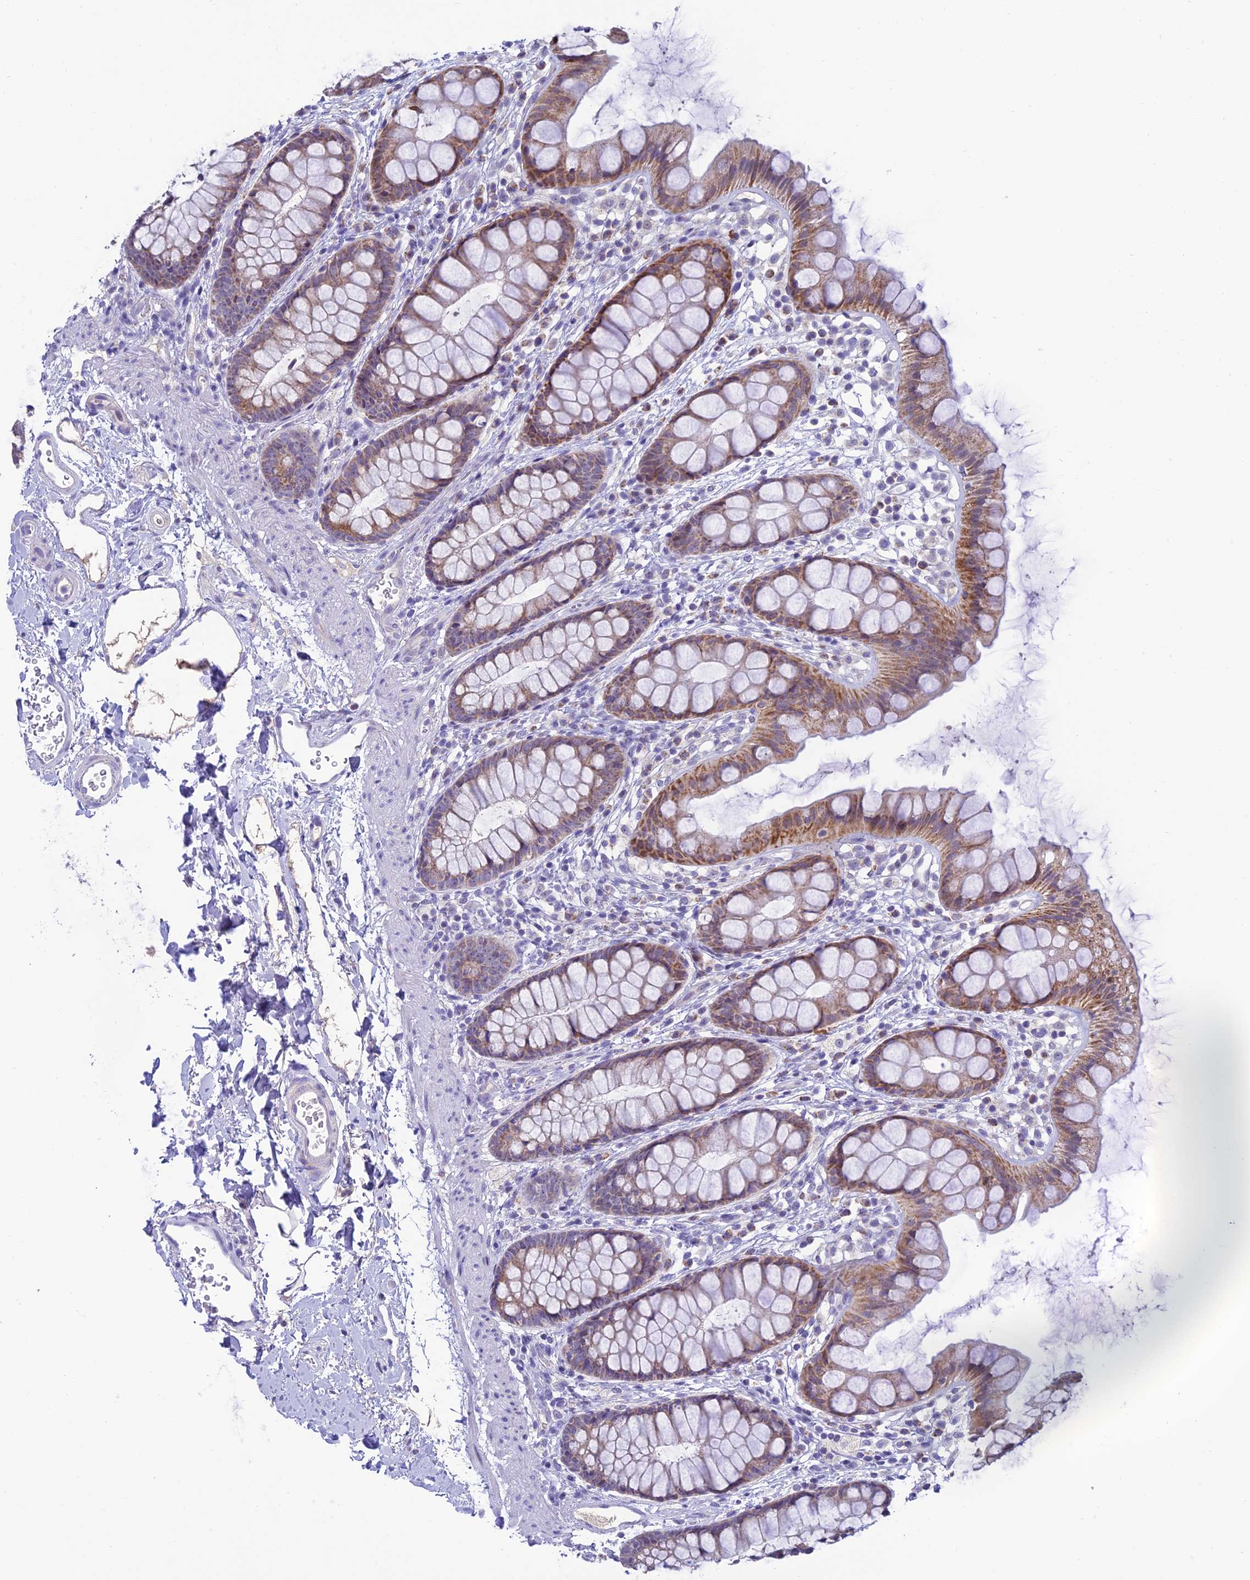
{"staining": {"intensity": "moderate", "quantity": ">75%", "location": "cytoplasmic/membranous"}, "tissue": "rectum", "cell_type": "Glandular cells", "image_type": "normal", "snomed": [{"axis": "morphology", "description": "Normal tissue, NOS"}, {"axis": "topography", "description": "Rectum"}], "caption": "Immunohistochemical staining of benign rectum exhibits moderate cytoplasmic/membranous protein positivity in about >75% of glandular cells. (Stains: DAB in brown, nuclei in blue, Microscopy: brightfield microscopy at high magnification).", "gene": "SLC10A1", "patient": {"sex": "female", "age": 65}}